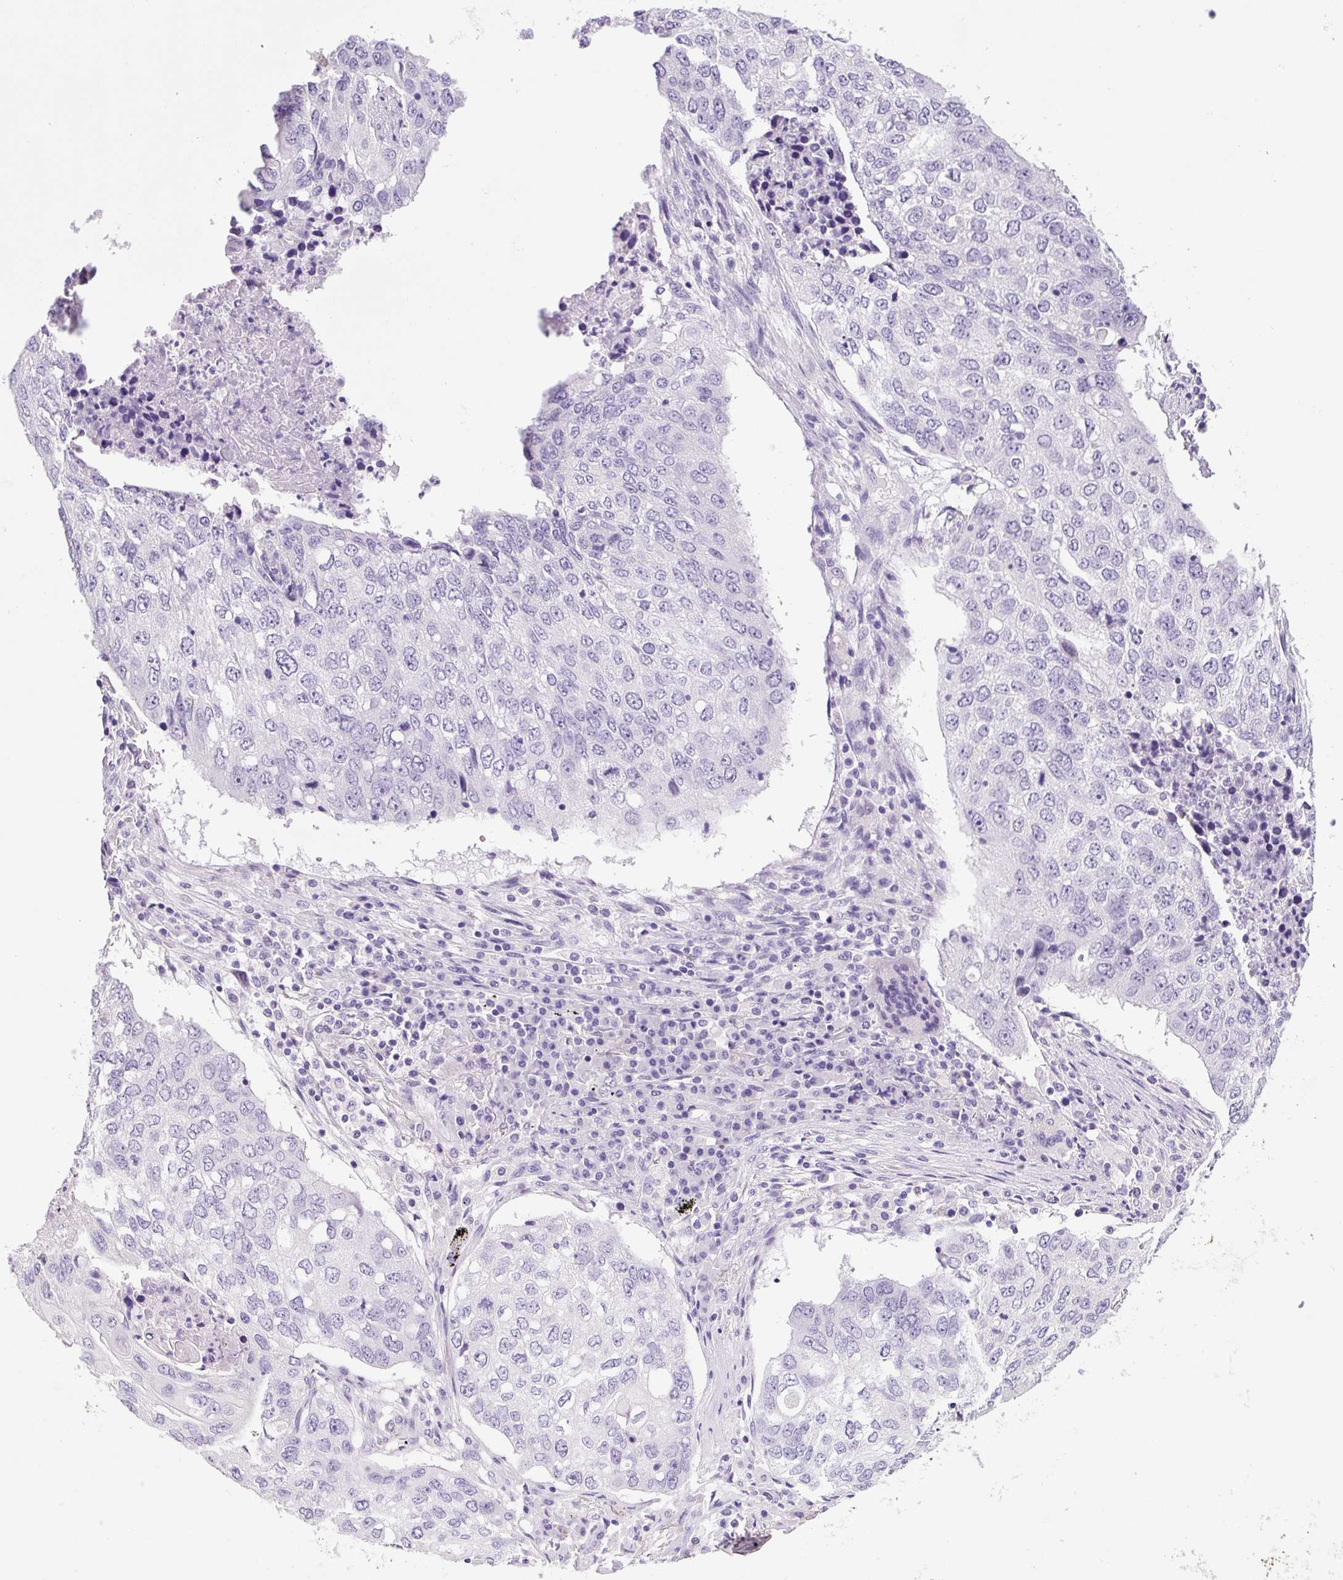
{"staining": {"intensity": "negative", "quantity": "none", "location": "none"}, "tissue": "lung cancer", "cell_type": "Tumor cells", "image_type": "cancer", "snomed": [{"axis": "morphology", "description": "Squamous cell carcinoma, NOS"}, {"axis": "topography", "description": "Lung"}], "caption": "Image shows no protein positivity in tumor cells of lung cancer (squamous cell carcinoma) tissue.", "gene": "CHGA", "patient": {"sex": "female", "age": 63}}